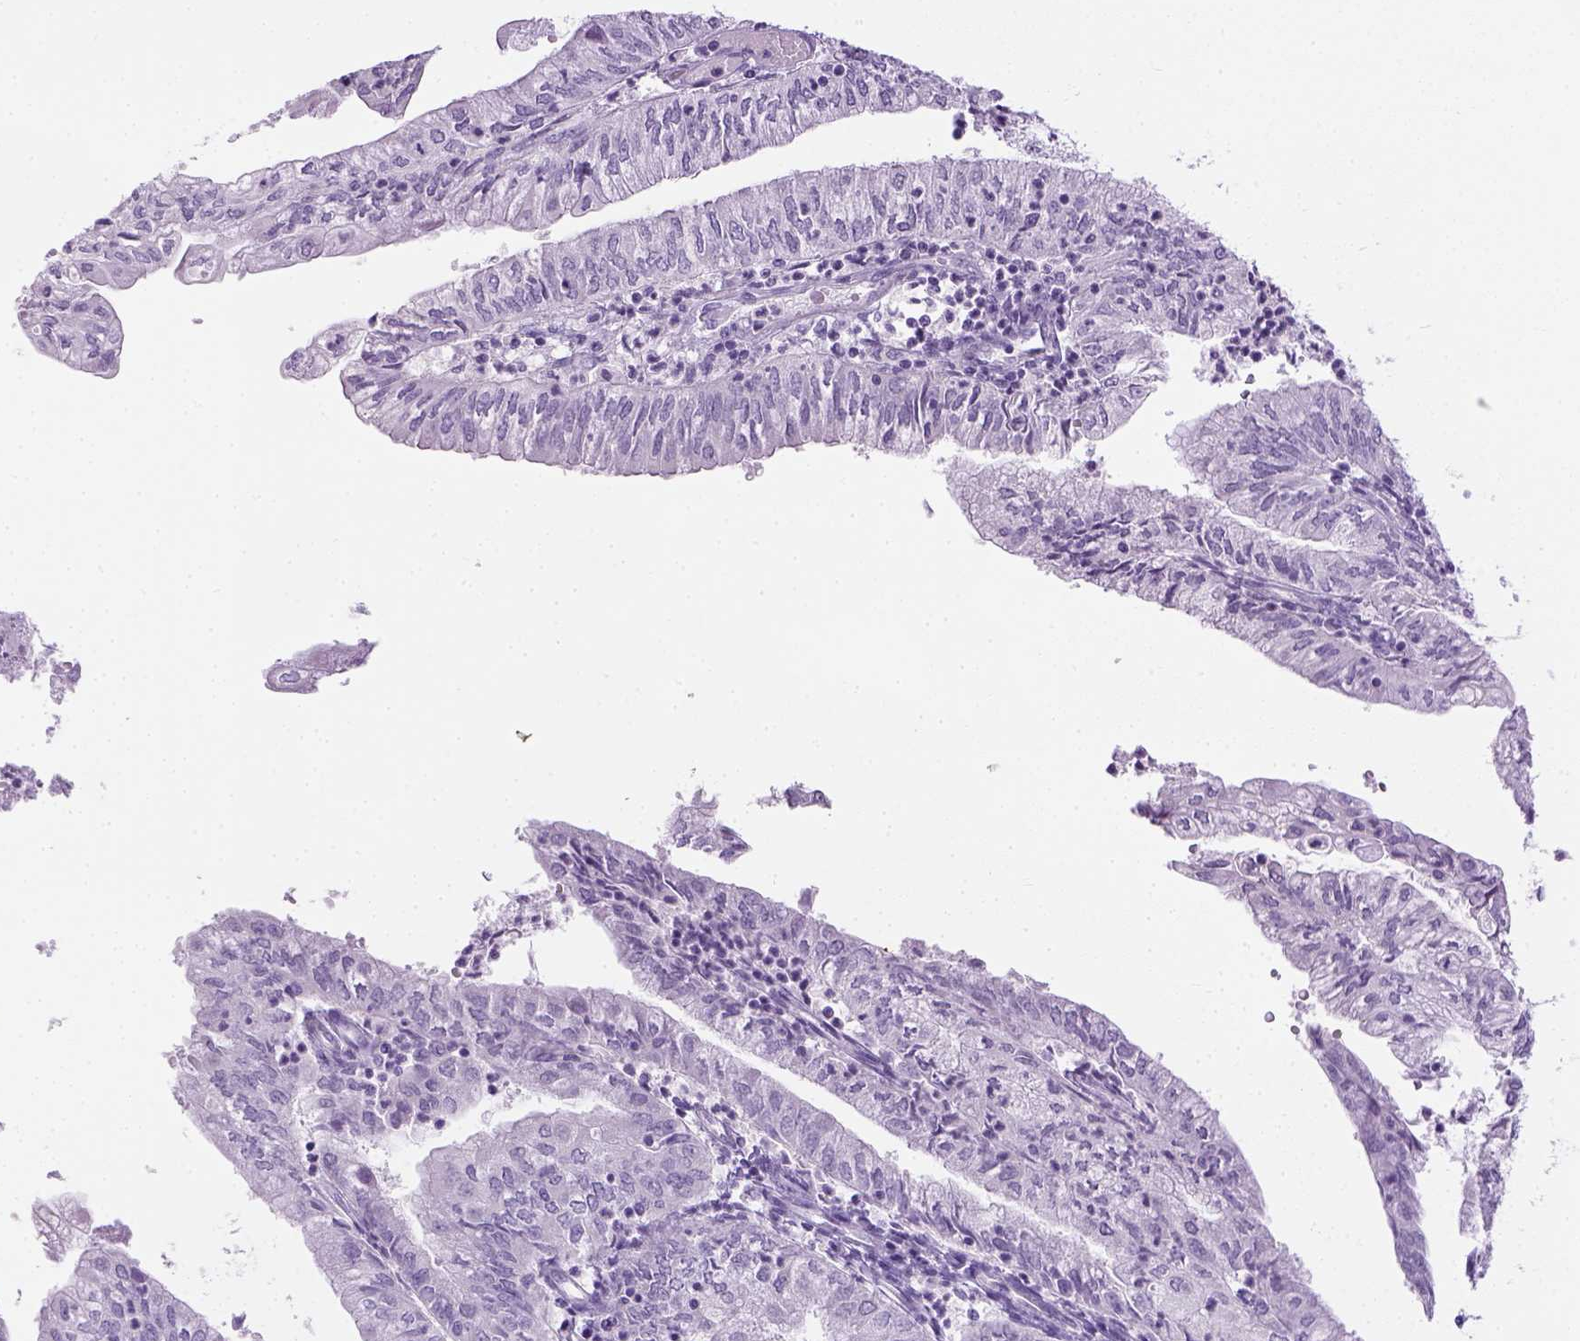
{"staining": {"intensity": "negative", "quantity": "none", "location": "none"}, "tissue": "endometrial cancer", "cell_type": "Tumor cells", "image_type": "cancer", "snomed": [{"axis": "morphology", "description": "Adenocarcinoma, NOS"}, {"axis": "topography", "description": "Endometrium"}], "caption": "IHC of human adenocarcinoma (endometrial) exhibits no staining in tumor cells.", "gene": "LGSN", "patient": {"sex": "female", "age": 55}}